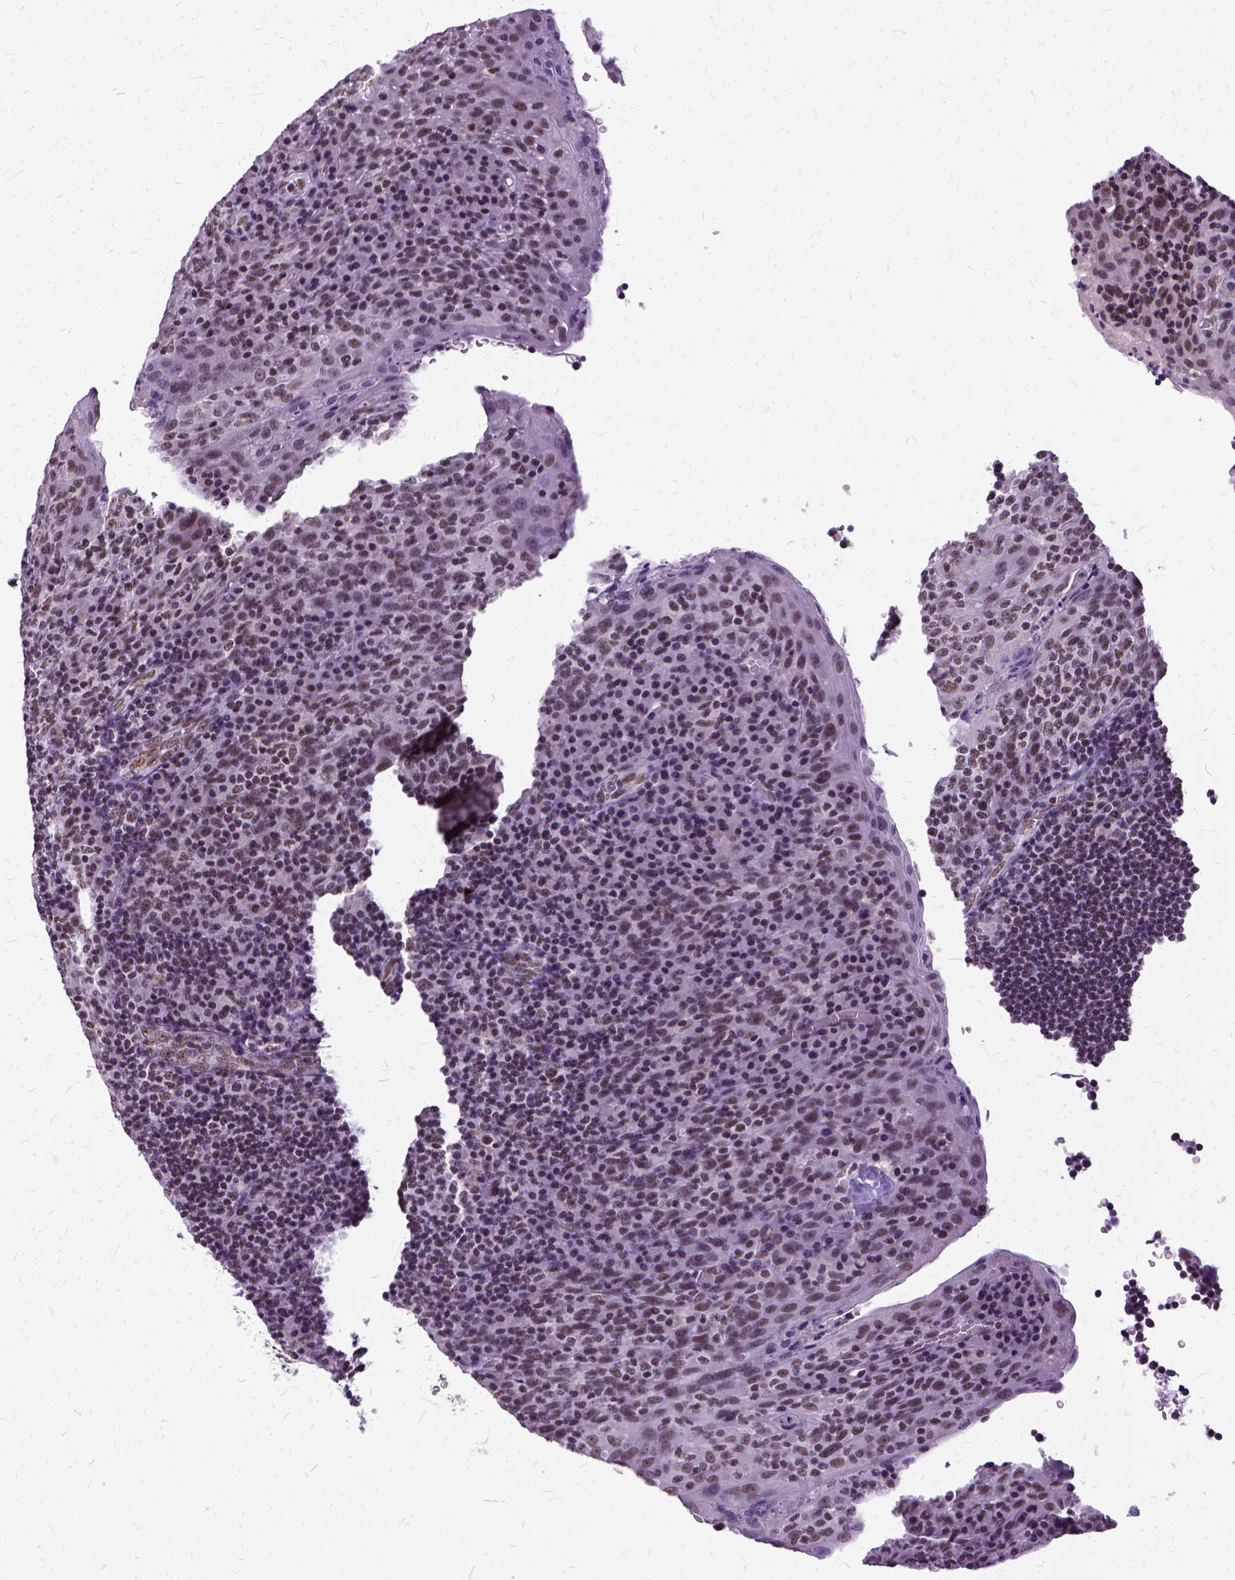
{"staining": {"intensity": "moderate", "quantity": ">75%", "location": "nuclear"}, "tissue": "tonsil", "cell_type": "Germinal center cells", "image_type": "normal", "snomed": [{"axis": "morphology", "description": "Normal tissue, NOS"}, {"axis": "topography", "description": "Tonsil"}], "caption": "IHC (DAB (3,3'-diaminobenzidine)) staining of normal human tonsil reveals moderate nuclear protein expression in approximately >75% of germinal center cells.", "gene": "SETD1A", "patient": {"sex": "male", "age": 17}}